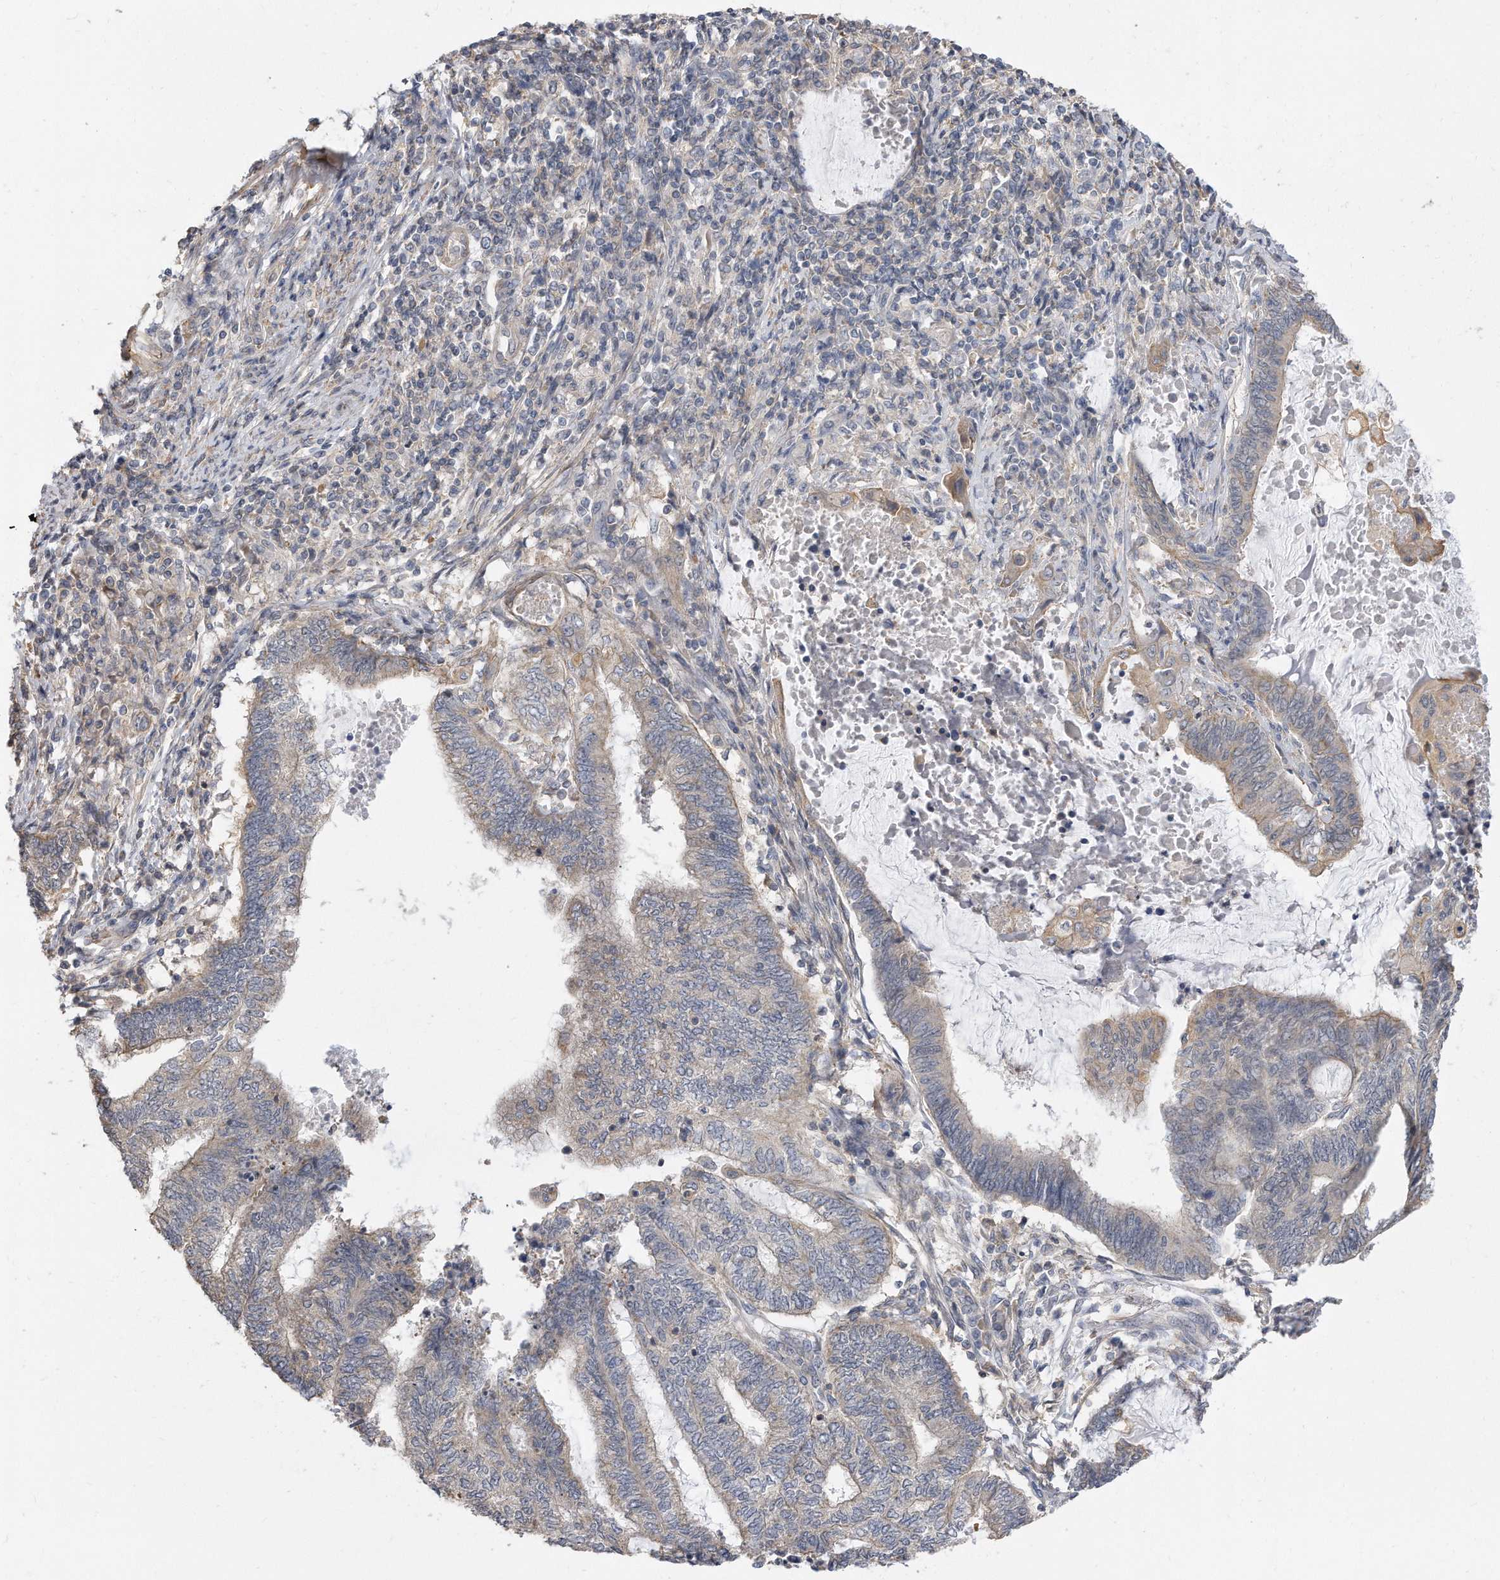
{"staining": {"intensity": "negative", "quantity": "none", "location": "none"}, "tissue": "endometrial cancer", "cell_type": "Tumor cells", "image_type": "cancer", "snomed": [{"axis": "morphology", "description": "Adenocarcinoma, NOS"}, {"axis": "topography", "description": "Uterus"}, {"axis": "topography", "description": "Endometrium"}], "caption": "High power microscopy histopathology image of an immunohistochemistry image of endometrial cancer, revealing no significant expression in tumor cells. Nuclei are stained in blue.", "gene": "TCP1", "patient": {"sex": "female", "age": 70}}